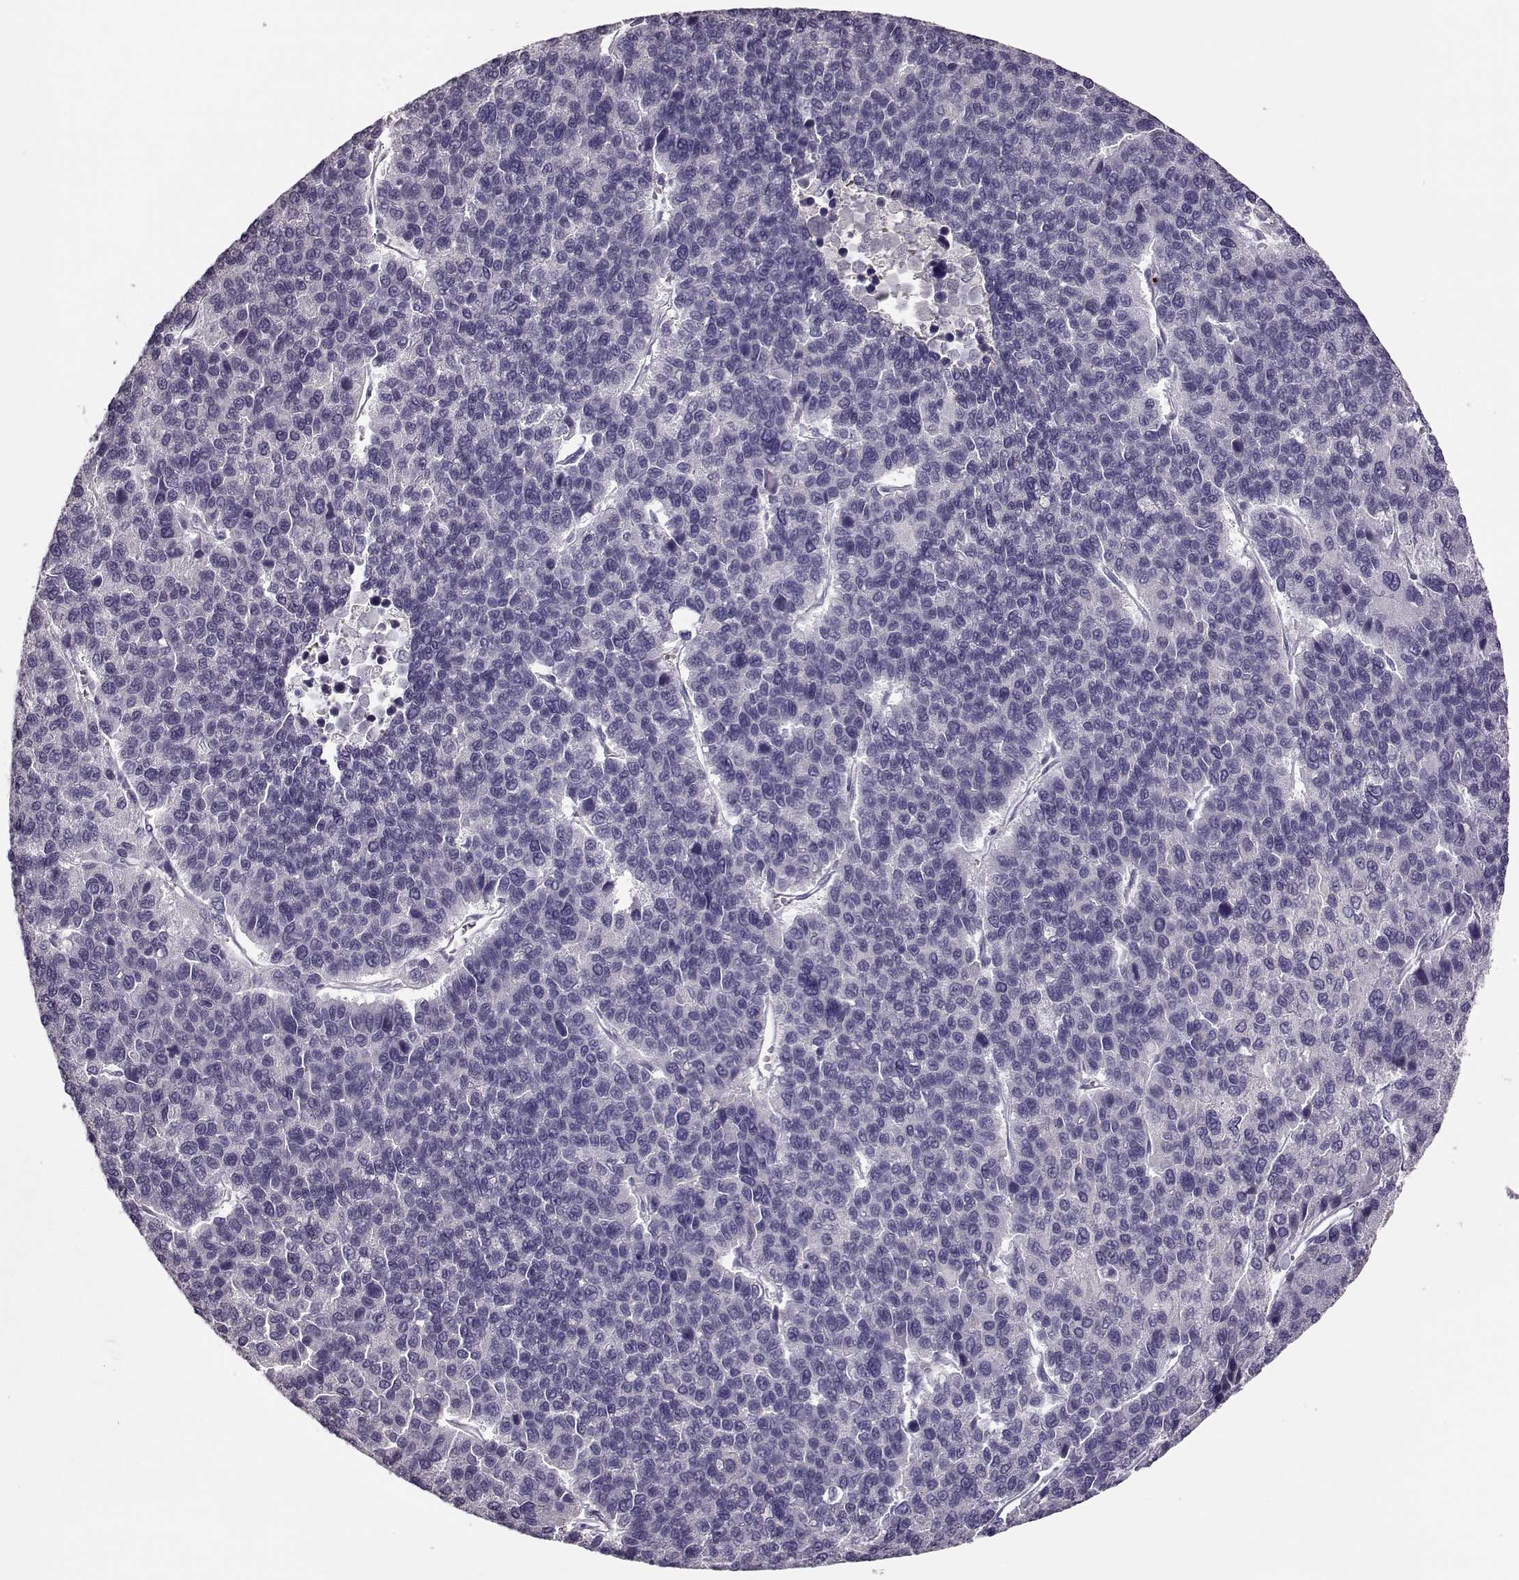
{"staining": {"intensity": "negative", "quantity": "none", "location": "none"}, "tissue": "liver cancer", "cell_type": "Tumor cells", "image_type": "cancer", "snomed": [{"axis": "morphology", "description": "Carcinoma, Hepatocellular, NOS"}, {"axis": "topography", "description": "Liver"}], "caption": "This image is of liver cancer (hepatocellular carcinoma) stained with IHC to label a protein in brown with the nuclei are counter-stained blue. There is no positivity in tumor cells.", "gene": "TRIM69", "patient": {"sex": "female", "age": 41}}